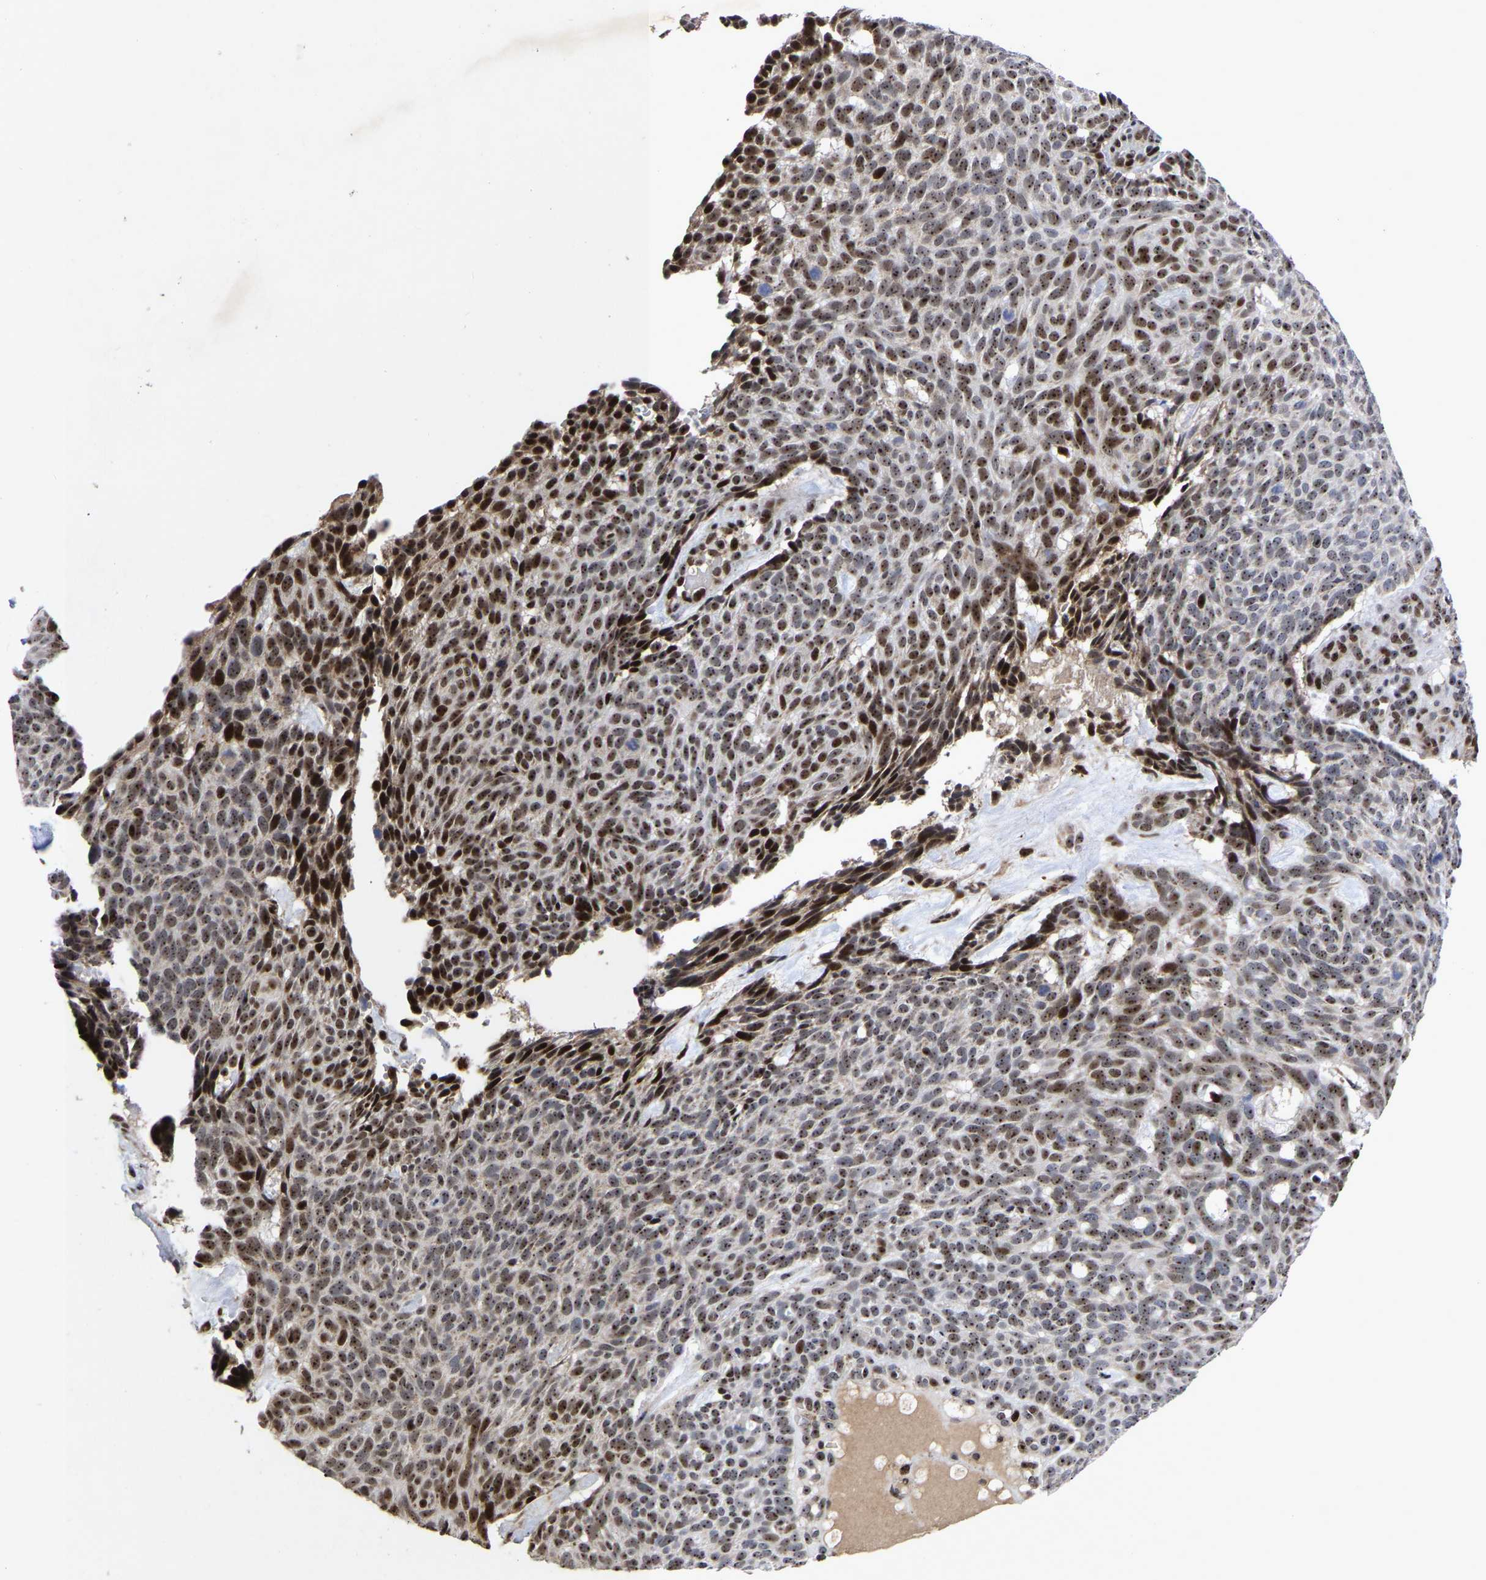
{"staining": {"intensity": "strong", "quantity": ">75%", "location": "nuclear"}, "tissue": "skin cancer", "cell_type": "Tumor cells", "image_type": "cancer", "snomed": [{"axis": "morphology", "description": "Basal cell carcinoma"}, {"axis": "topography", "description": "Skin"}], "caption": "IHC photomicrograph of neoplastic tissue: skin cancer stained using IHC exhibits high levels of strong protein expression localized specifically in the nuclear of tumor cells, appearing as a nuclear brown color.", "gene": "JUNB", "patient": {"sex": "male", "age": 61}}